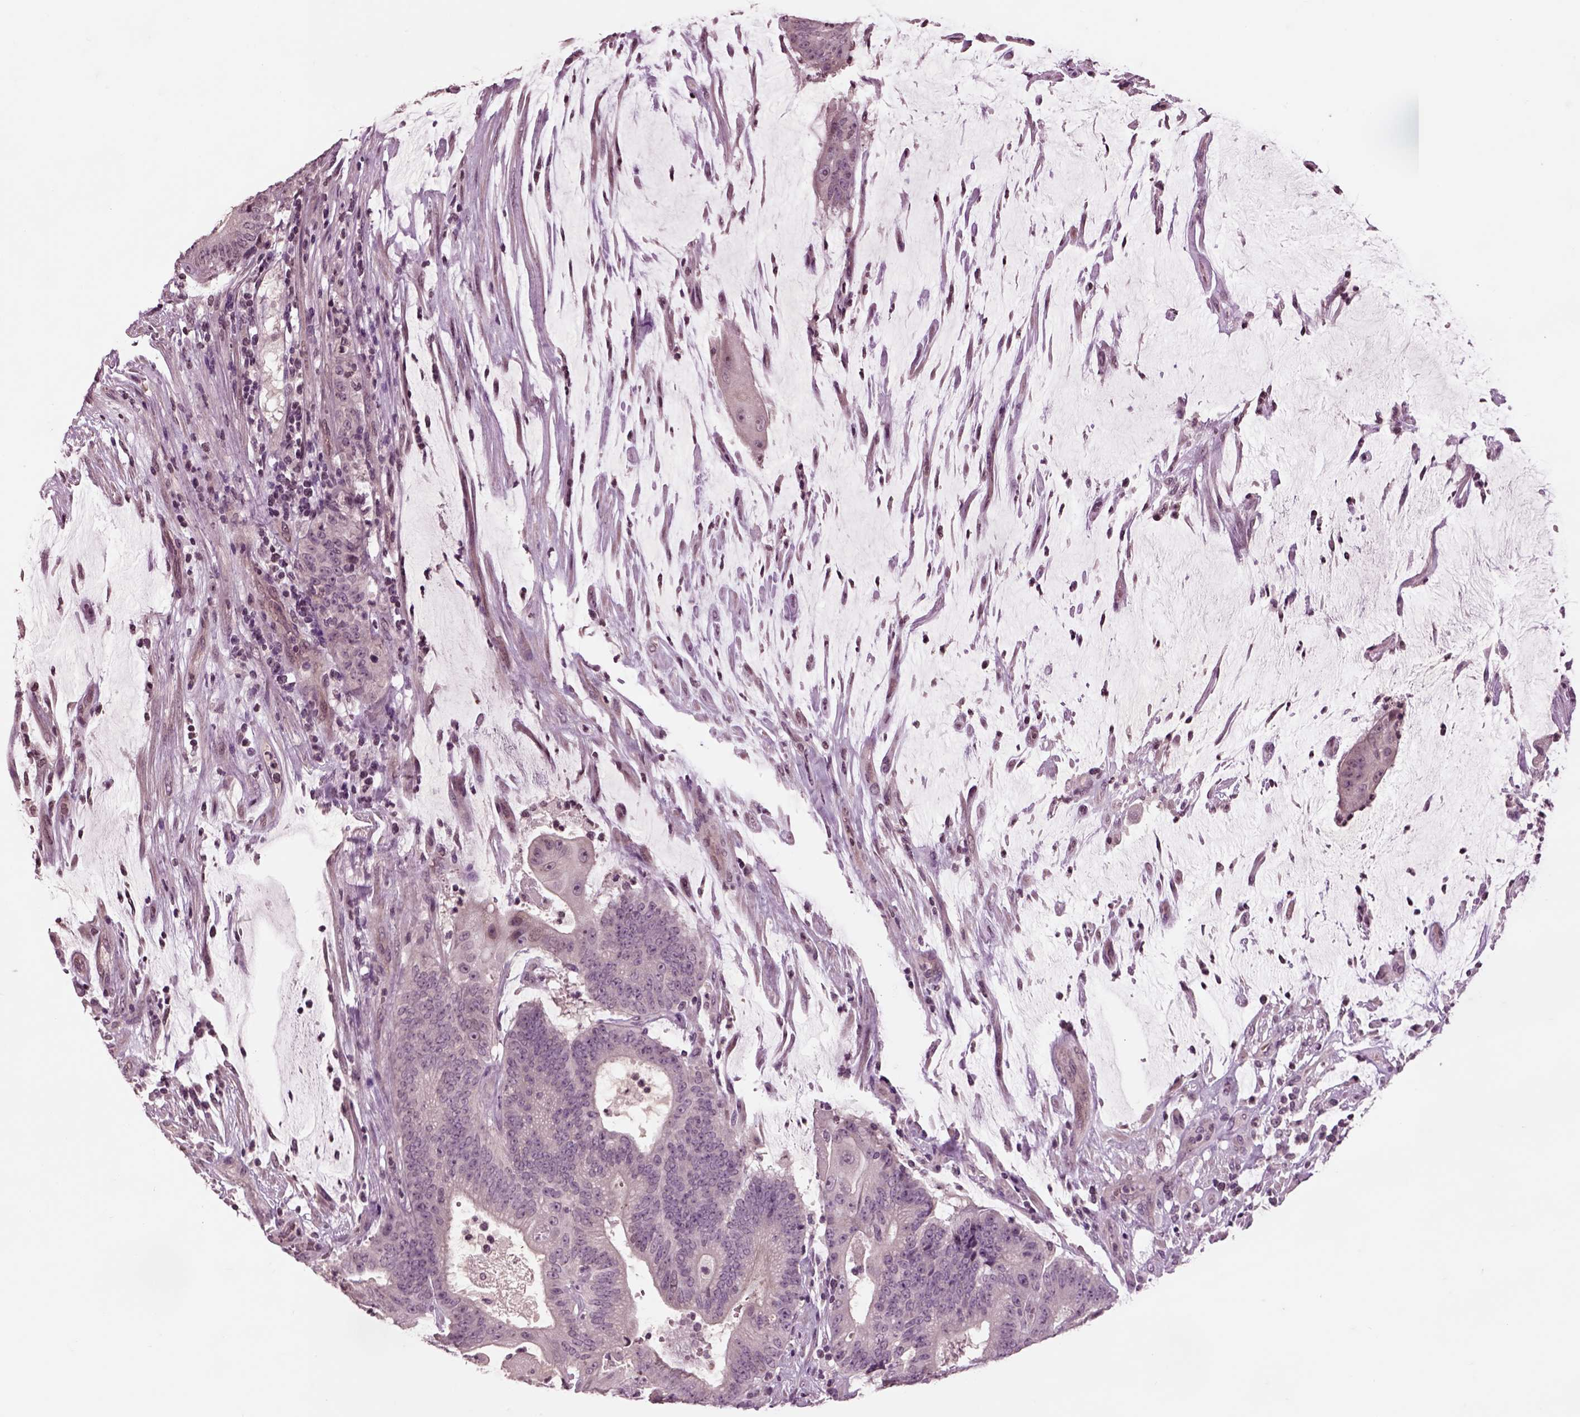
{"staining": {"intensity": "negative", "quantity": "none", "location": "none"}, "tissue": "colorectal cancer", "cell_type": "Tumor cells", "image_type": "cancer", "snomed": [{"axis": "morphology", "description": "Adenocarcinoma, NOS"}, {"axis": "topography", "description": "Colon"}], "caption": "An immunohistochemistry (IHC) micrograph of colorectal cancer is shown. There is no staining in tumor cells of colorectal cancer.", "gene": "CHGB", "patient": {"sex": "female", "age": 43}}